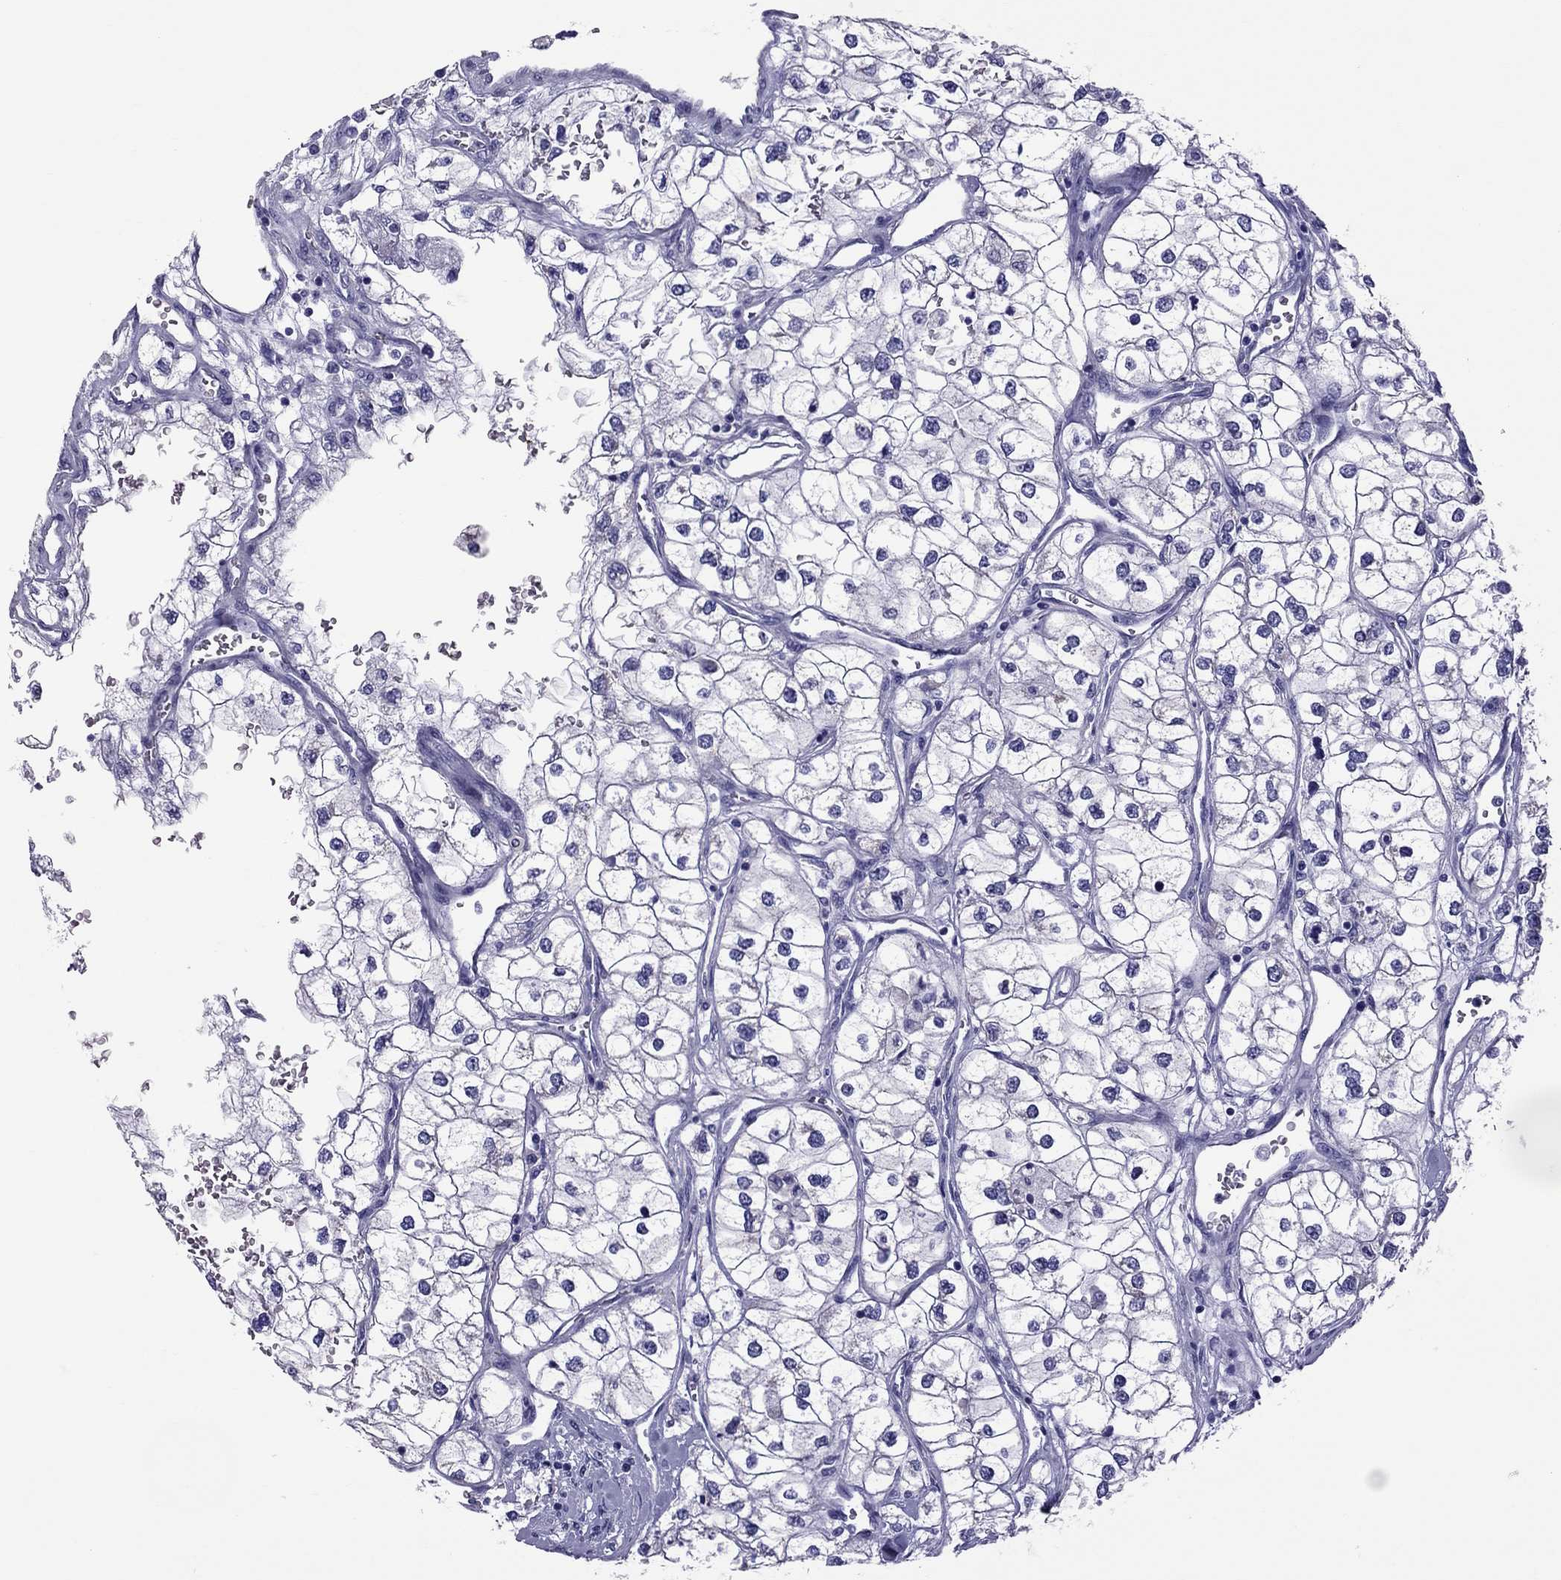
{"staining": {"intensity": "negative", "quantity": "none", "location": "none"}, "tissue": "renal cancer", "cell_type": "Tumor cells", "image_type": "cancer", "snomed": [{"axis": "morphology", "description": "Adenocarcinoma, NOS"}, {"axis": "topography", "description": "Kidney"}], "caption": "The immunohistochemistry micrograph has no significant expression in tumor cells of renal adenocarcinoma tissue. The staining is performed using DAB brown chromogen with nuclei counter-stained in using hematoxylin.", "gene": "TTLL13", "patient": {"sex": "male", "age": 59}}